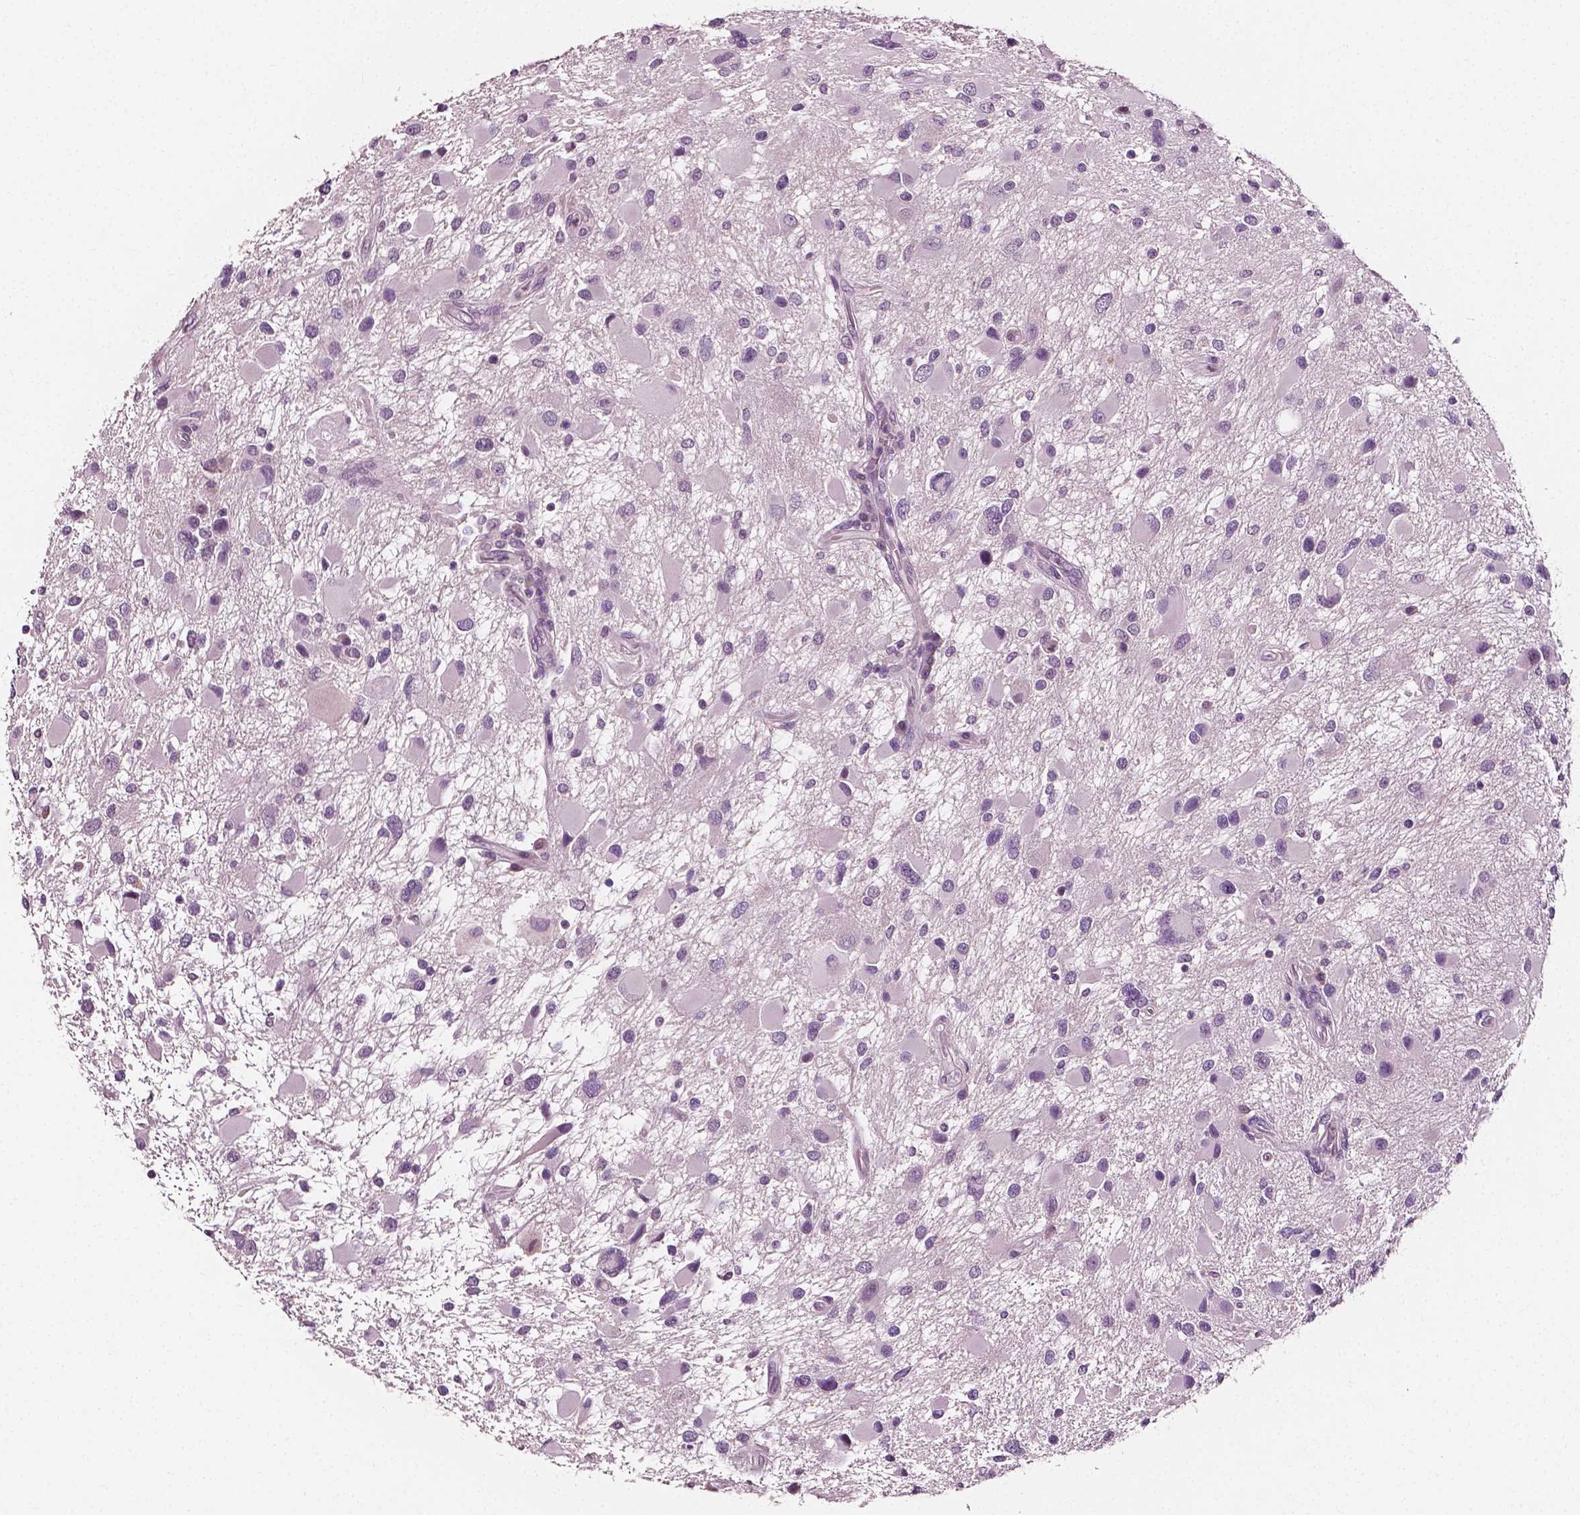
{"staining": {"intensity": "negative", "quantity": "none", "location": "none"}, "tissue": "glioma", "cell_type": "Tumor cells", "image_type": "cancer", "snomed": [{"axis": "morphology", "description": "Glioma, malignant, Low grade"}, {"axis": "topography", "description": "Brain"}], "caption": "A high-resolution image shows immunohistochemistry staining of malignant low-grade glioma, which reveals no significant positivity in tumor cells.", "gene": "PLA2R1", "patient": {"sex": "female", "age": 32}}